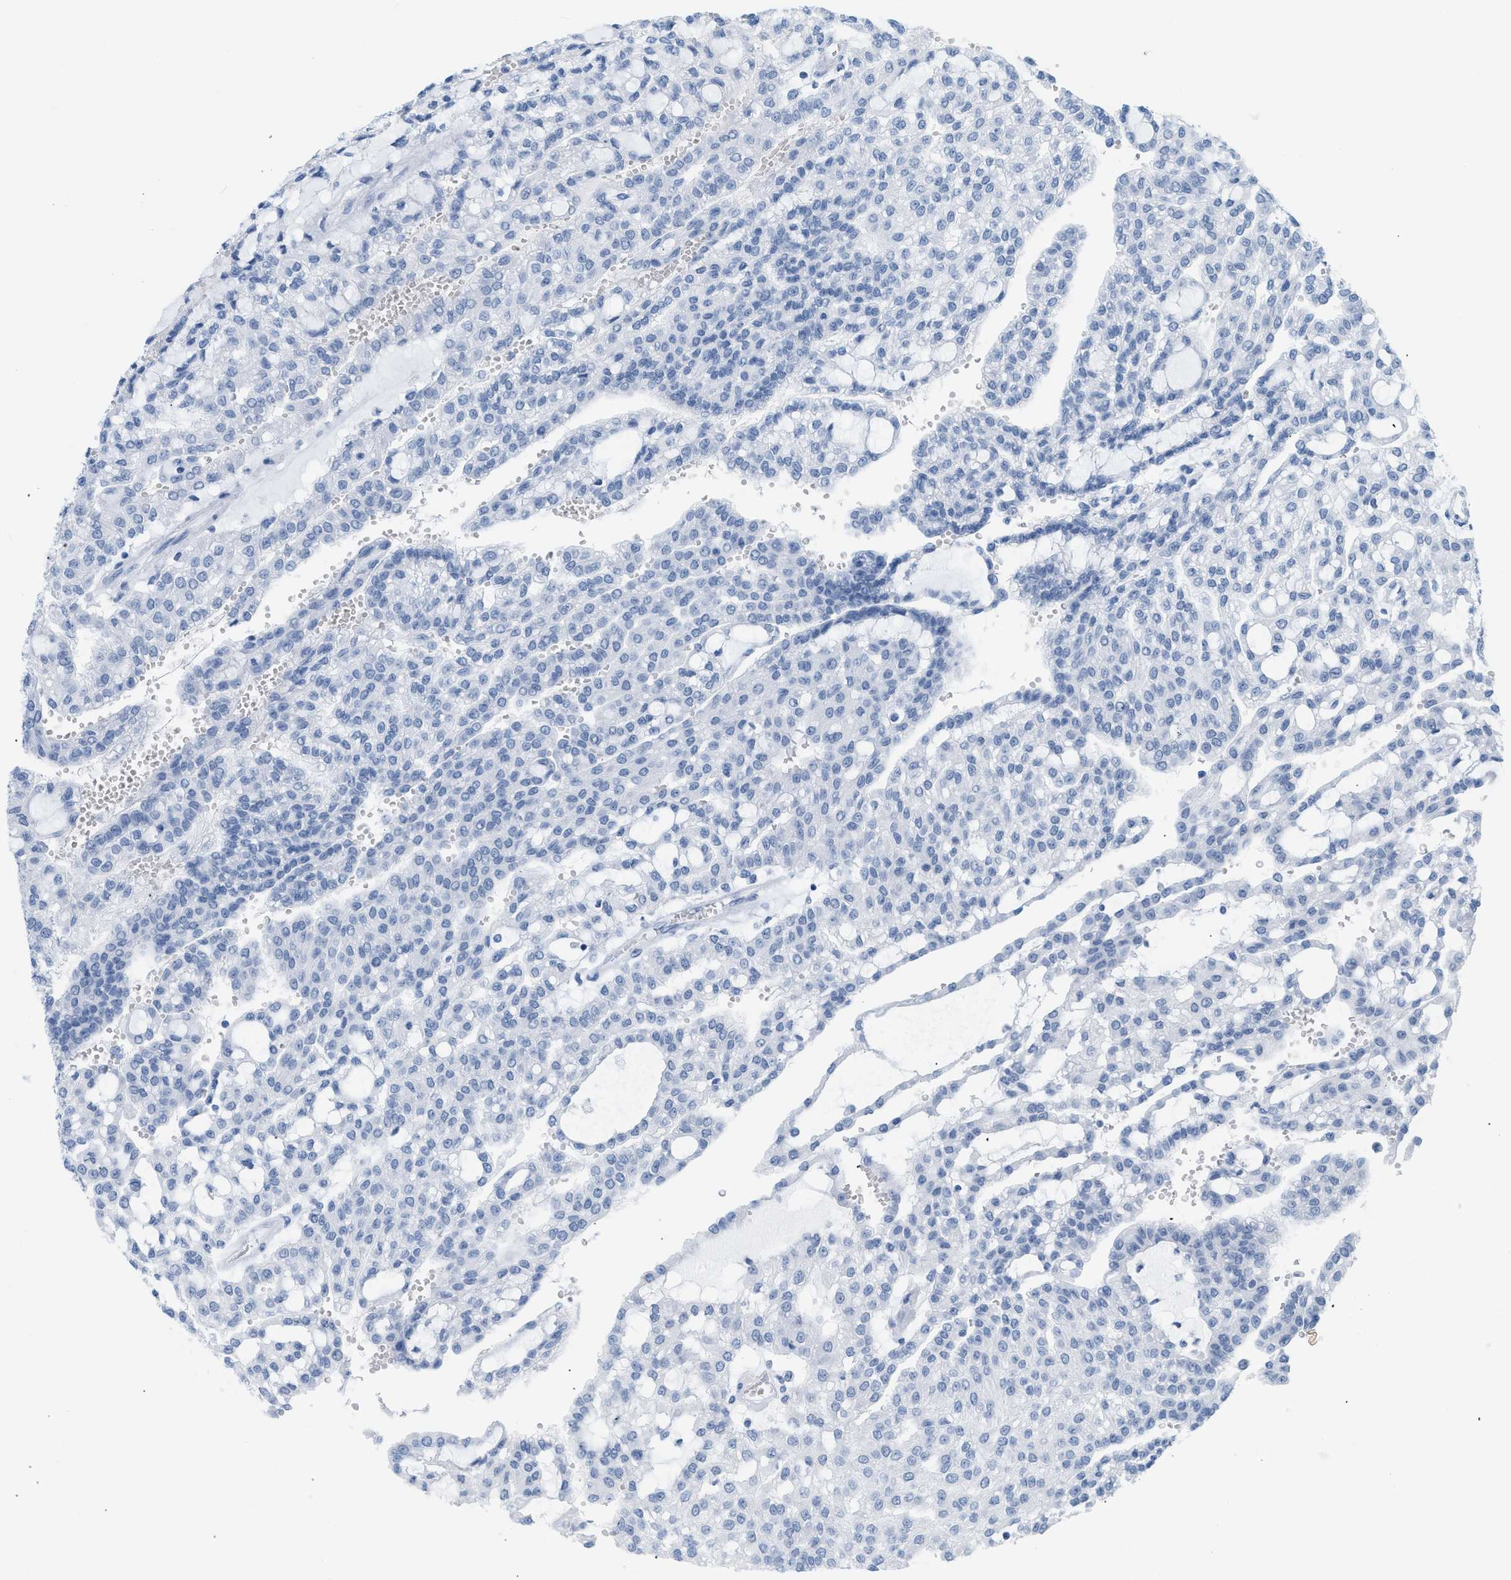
{"staining": {"intensity": "negative", "quantity": "none", "location": "none"}, "tissue": "renal cancer", "cell_type": "Tumor cells", "image_type": "cancer", "snomed": [{"axis": "morphology", "description": "Adenocarcinoma, NOS"}, {"axis": "topography", "description": "Kidney"}], "caption": "Immunohistochemical staining of renal cancer displays no significant positivity in tumor cells. The staining was performed using DAB to visualize the protein expression in brown, while the nuclei were stained in blue with hematoxylin (Magnification: 20x).", "gene": "DES", "patient": {"sex": "male", "age": 63}}